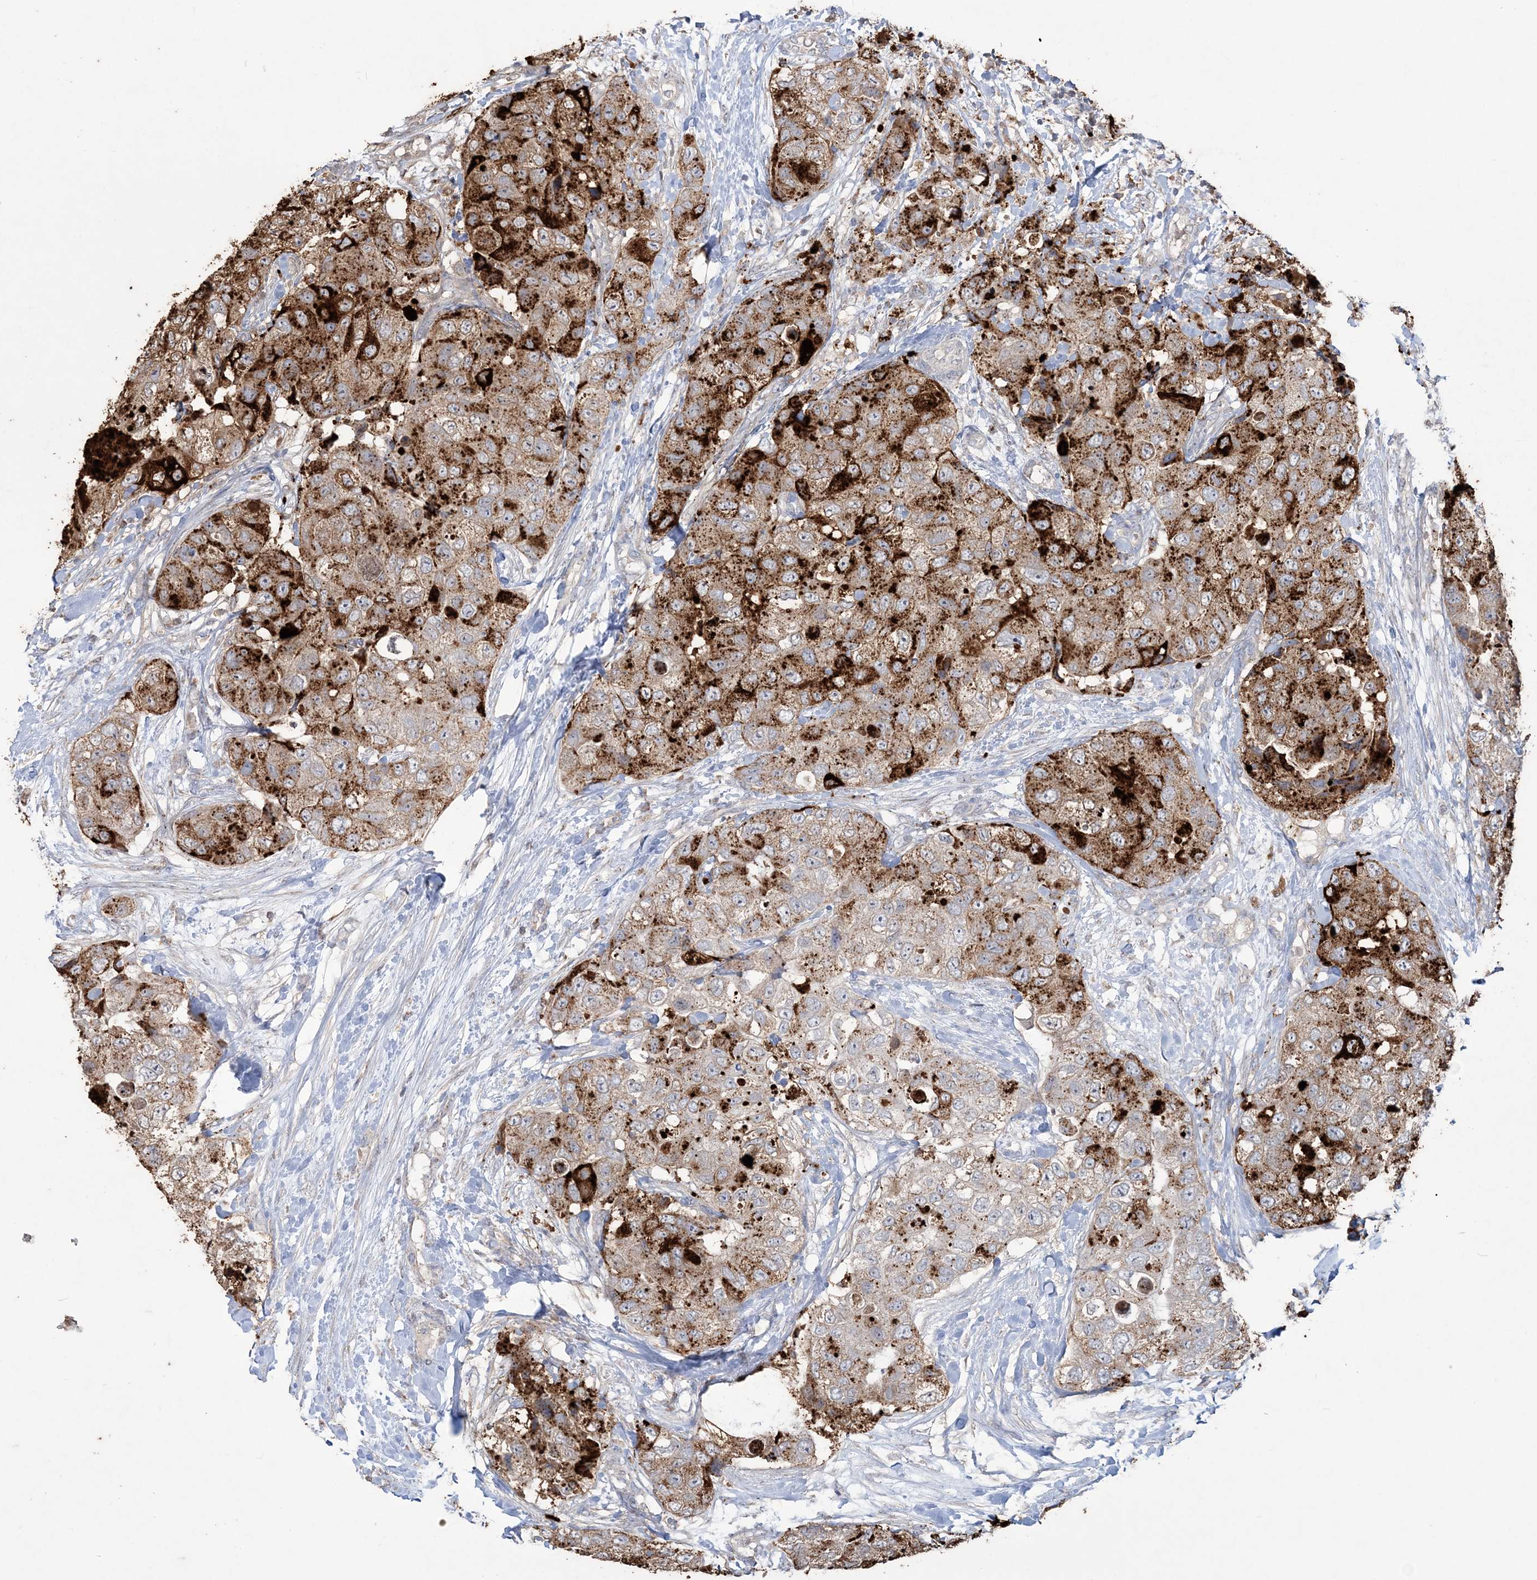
{"staining": {"intensity": "strong", "quantity": ">75%", "location": "cytoplasmic/membranous"}, "tissue": "breast cancer", "cell_type": "Tumor cells", "image_type": "cancer", "snomed": [{"axis": "morphology", "description": "Duct carcinoma"}, {"axis": "topography", "description": "Breast"}], "caption": "A photomicrograph of breast cancer stained for a protein exhibits strong cytoplasmic/membranous brown staining in tumor cells. Immunohistochemistry stains the protein of interest in brown and the nuclei are stained blue.", "gene": "SFMBT2", "patient": {"sex": "female", "age": 62}}